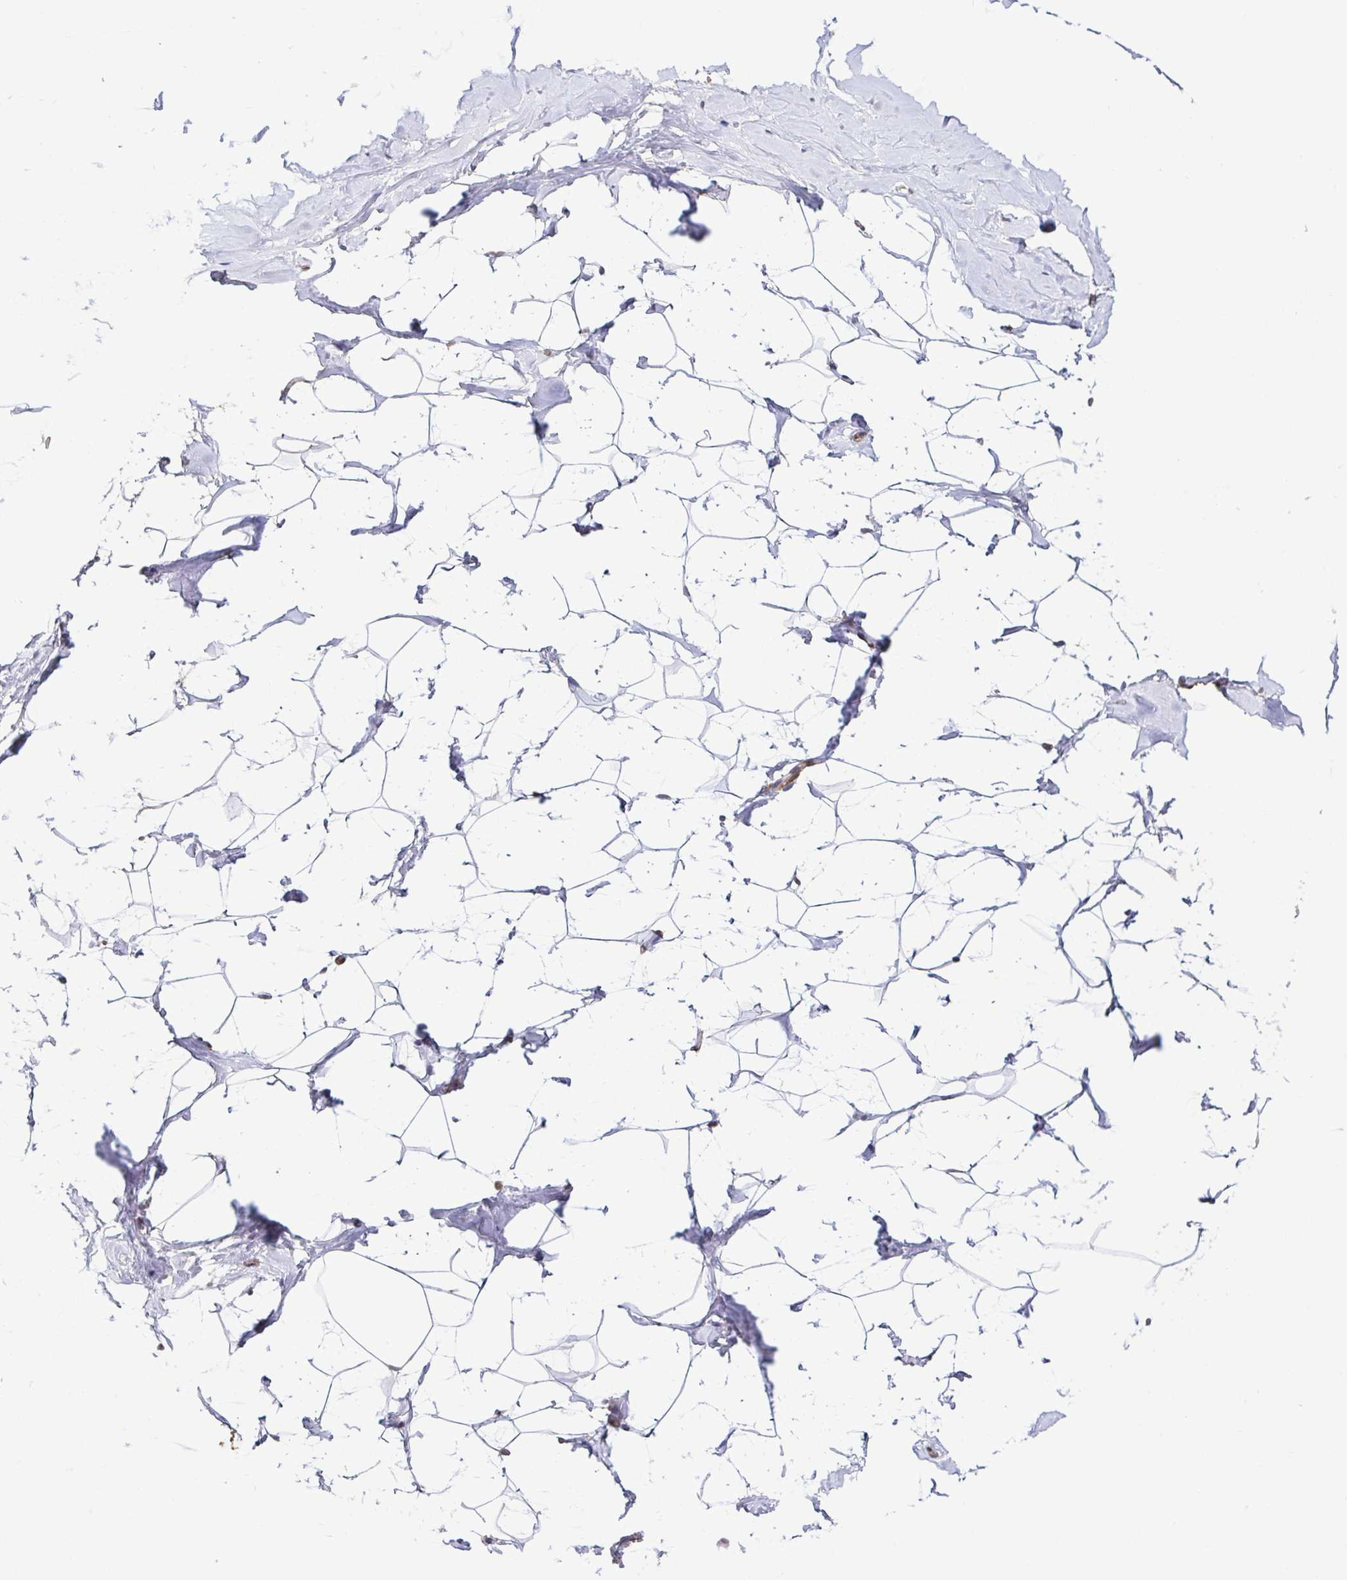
{"staining": {"intensity": "negative", "quantity": "none", "location": "none"}, "tissue": "breast", "cell_type": "Adipocytes", "image_type": "normal", "snomed": [{"axis": "morphology", "description": "Normal tissue, NOS"}, {"axis": "topography", "description": "Breast"}], "caption": "A photomicrograph of breast stained for a protein shows no brown staining in adipocytes. (DAB immunohistochemistry, high magnification).", "gene": "PSMB9", "patient": {"sex": "female", "age": 32}}